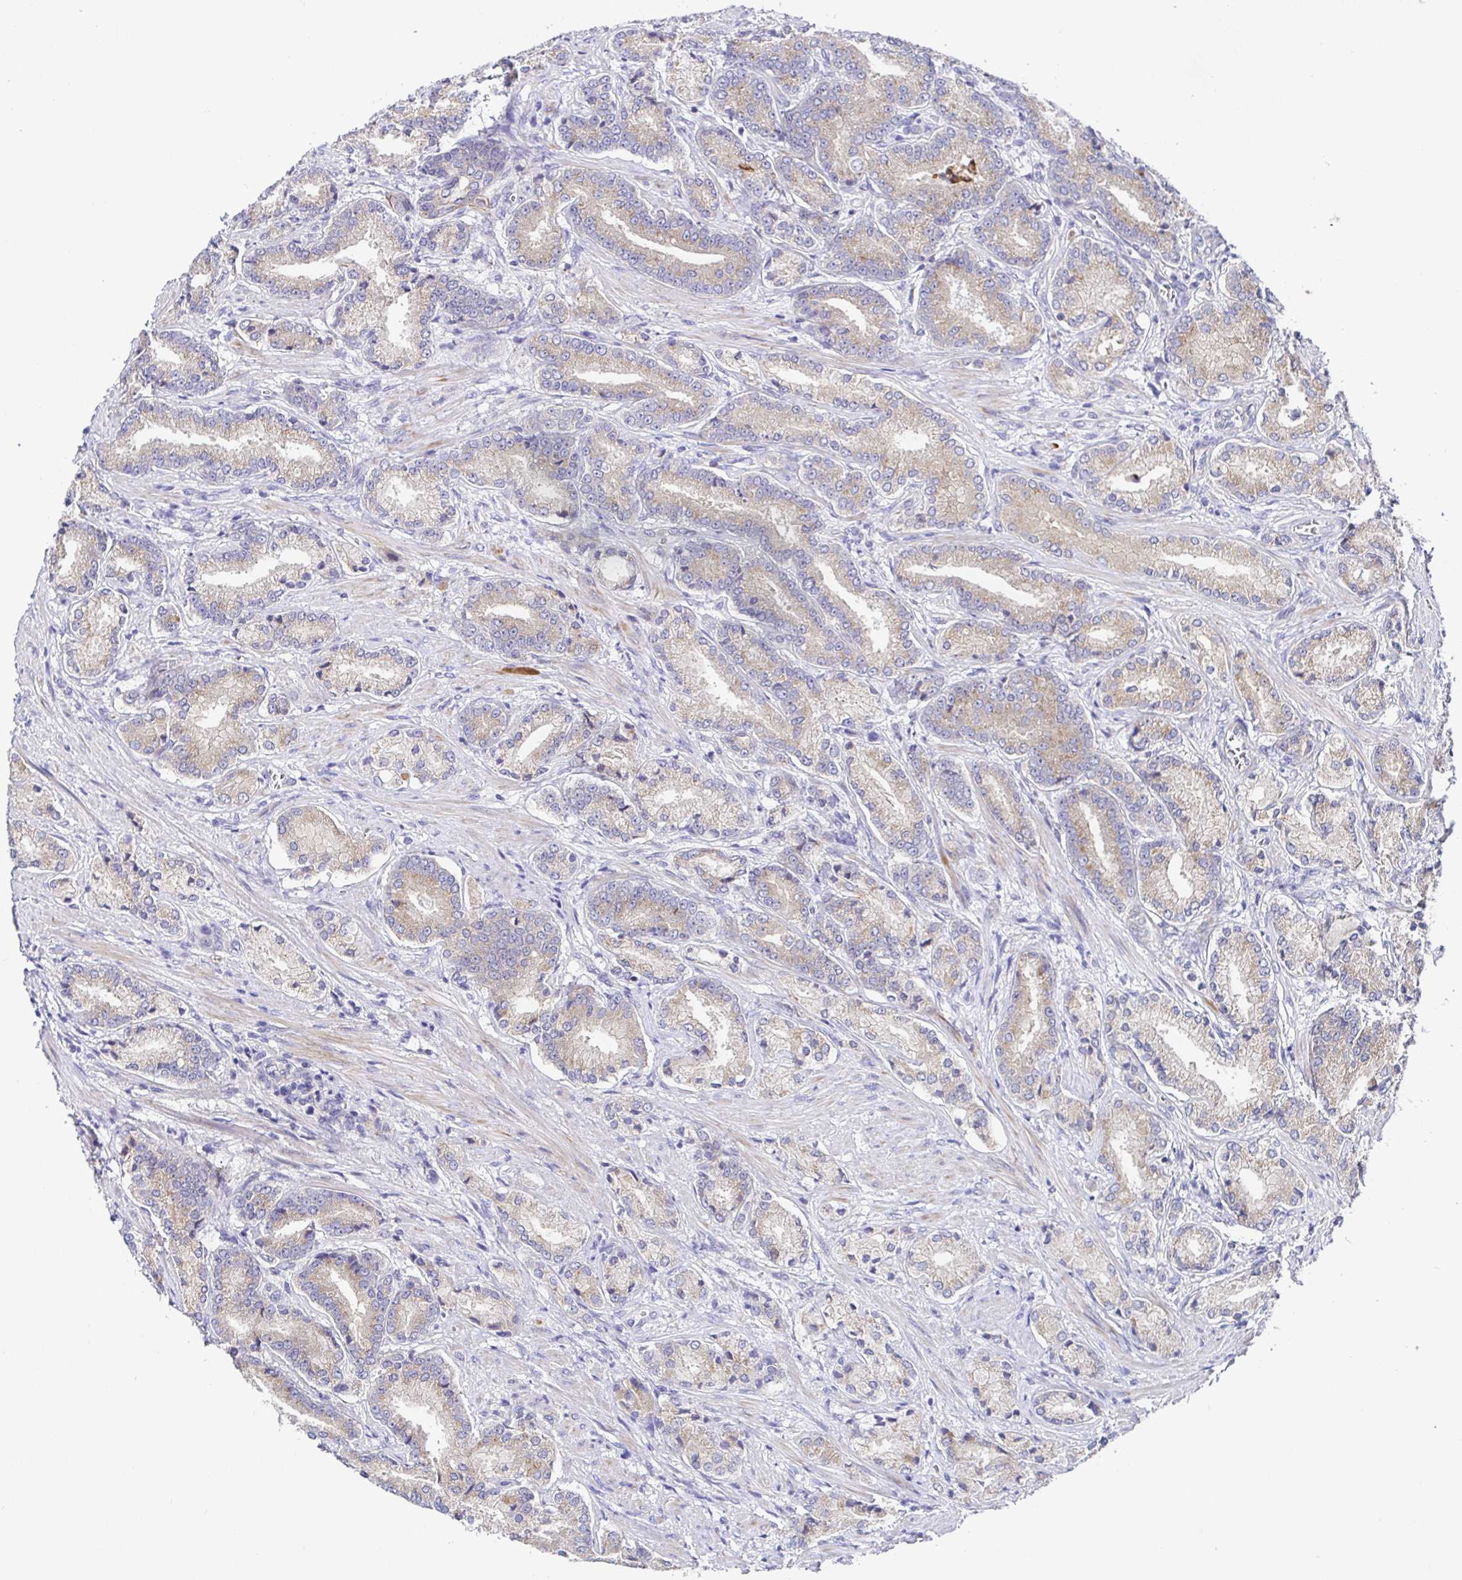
{"staining": {"intensity": "moderate", "quantity": "25%-75%", "location": "cytoplasmic/membranous"}, "tissue": "prostate cancer", "cell_type": "Tumor cells", "image_type": "cancer", "snomed": [{"axis": "morphology", "description": "Adenocarcinoma, High grade"}, {"axis": "topography", "description": "Prostate and seminal vesicle, NOS"}], "caption": "Protein expression analysis of human high-grade adenocarcinoma (prostate) reveals moderate cytoplasmic/membranous expression in approximately 25%-75% of tumor cells.", "gene": "GOLGA1", "patient": {"sex": "male", "age": 61}}